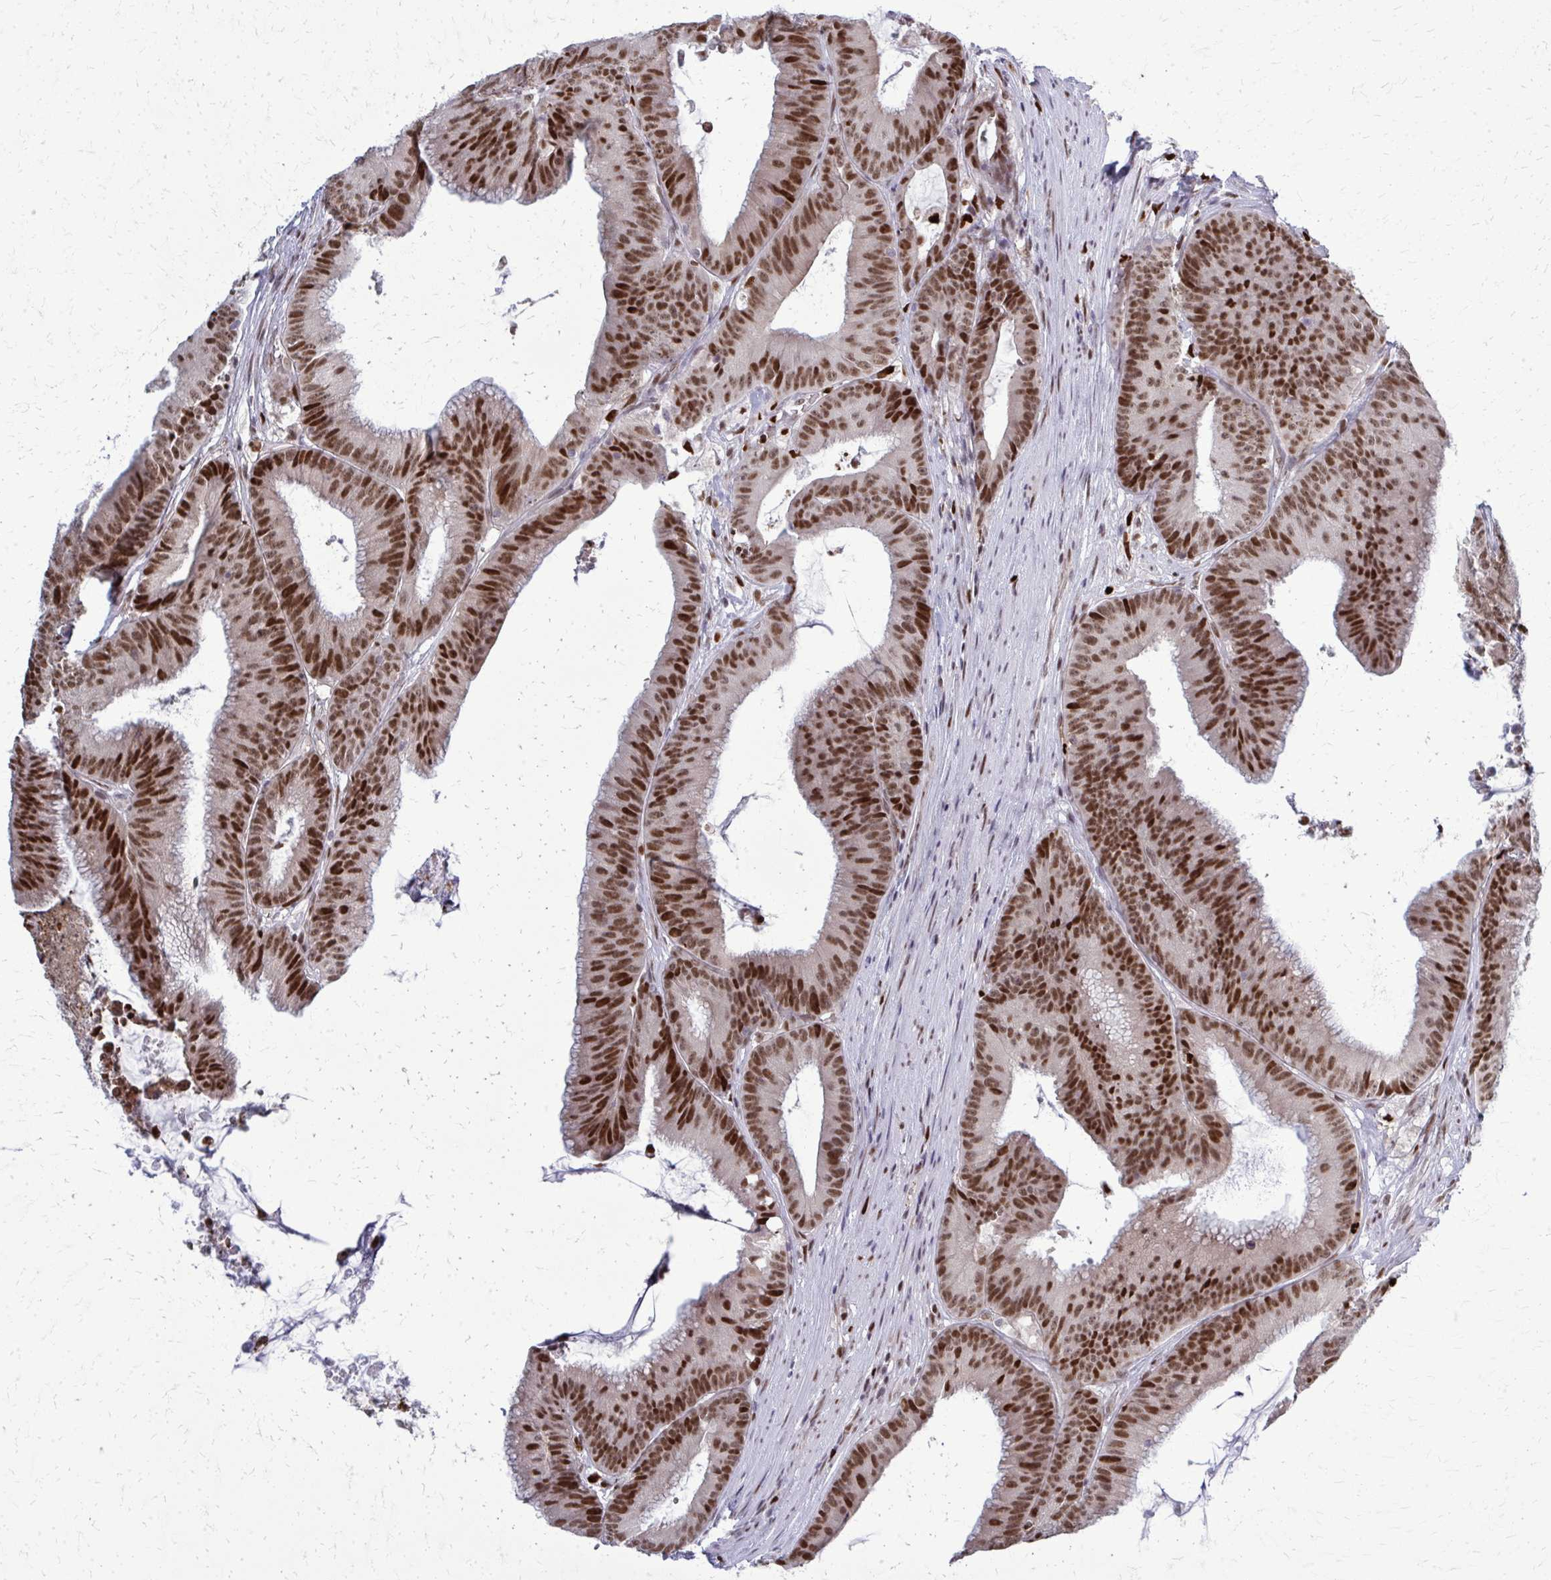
{"staining": {"intensity": "strong", "quantity": ">75%", "location": "nuclear"}, "tissue": "colorectal cancer", "cell_type": "Tumor cells", "image_type": "cancer", "snomed": [{"axis": "morphology", "description": "Adenocarcinoma, NOS"}, {"axis": "topography", "description": "Colon"}], "caption": "Strong nuclear protein positivity is identified in about >75% of tumor cells in colorectal adenocarcinoma.", "gene": "ZNF559", "patient": {"sex": "female", "age": 78}}